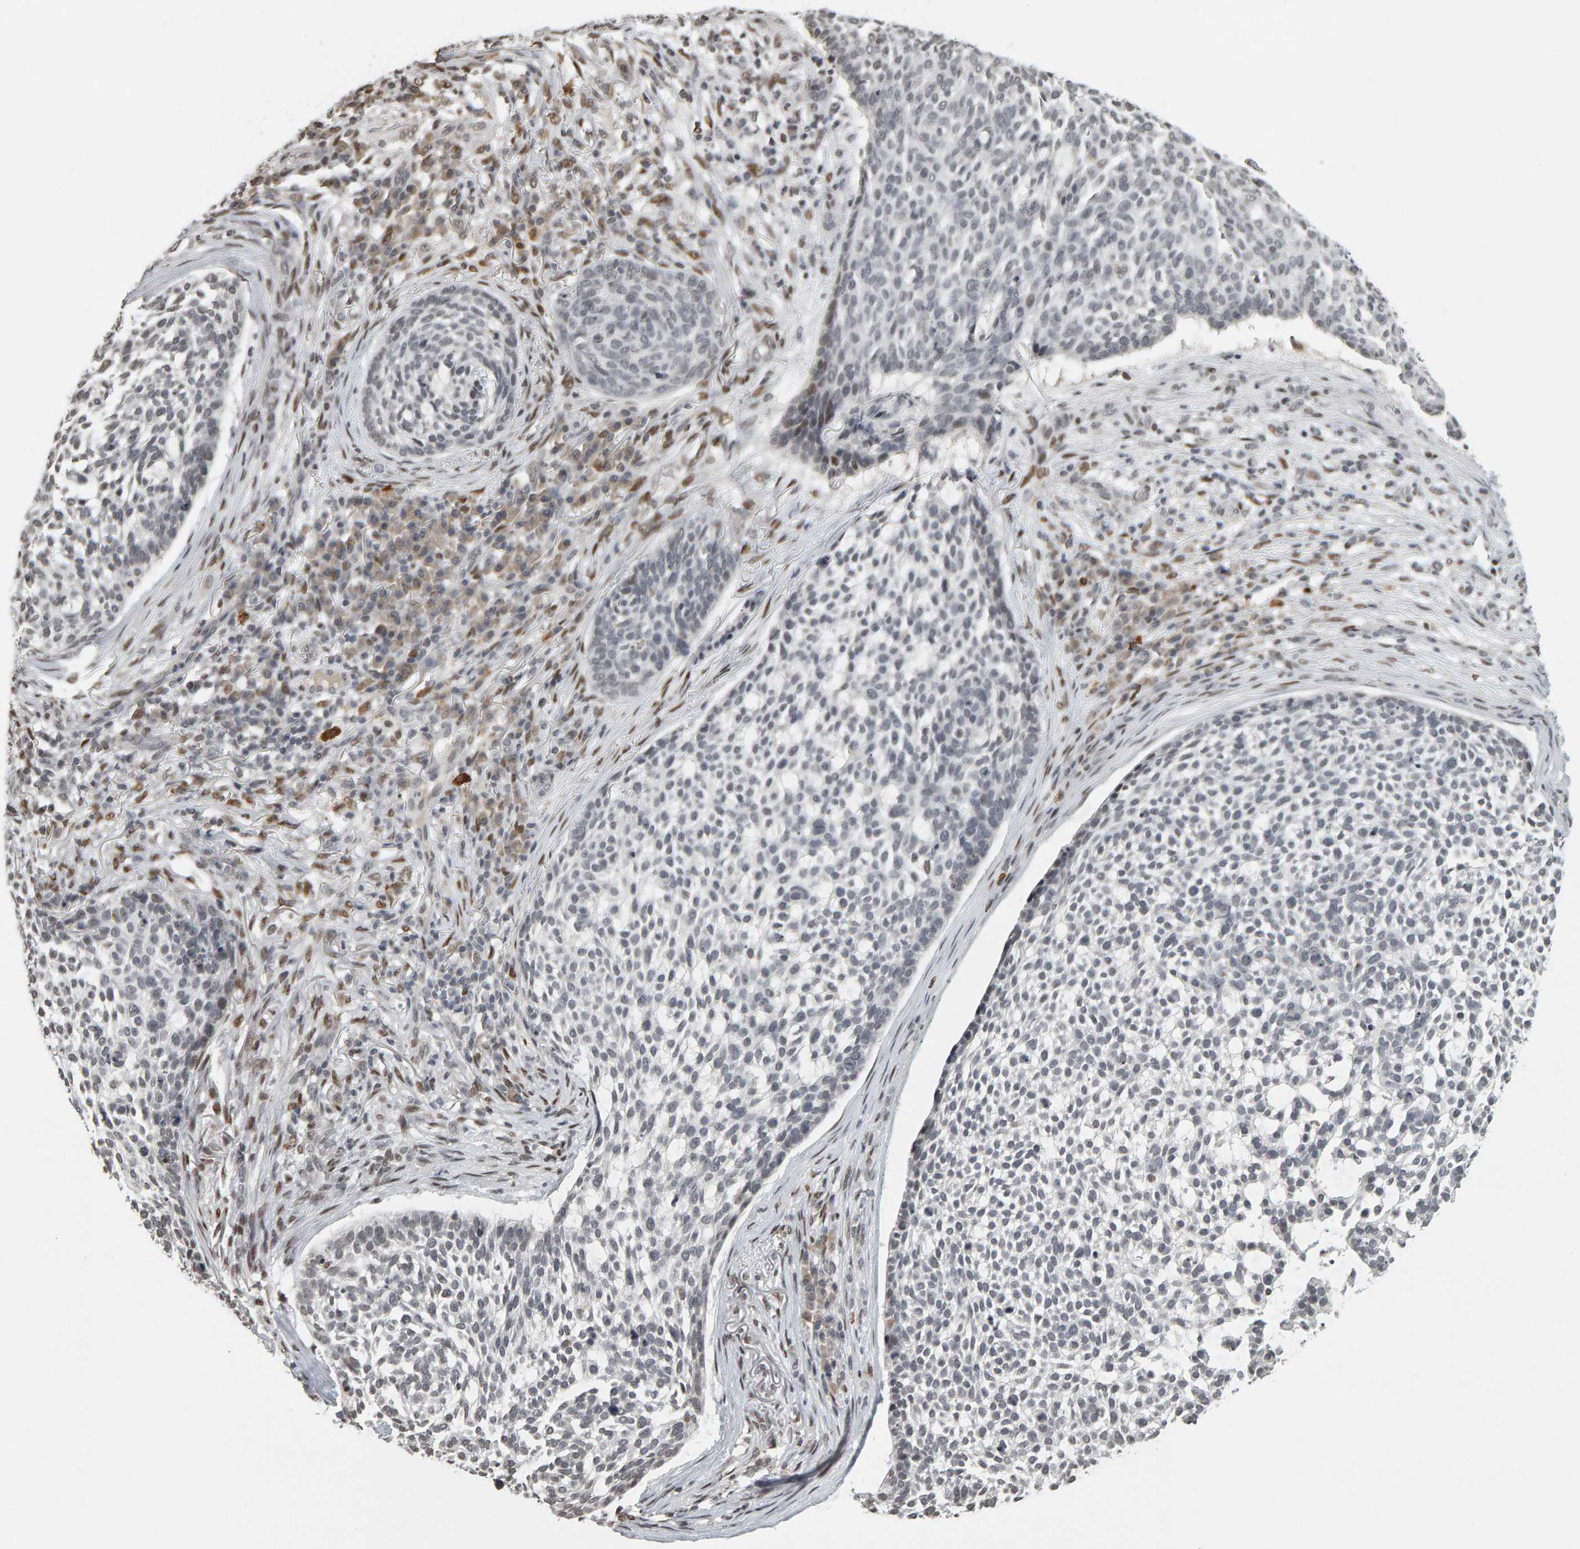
{"staining": {"intensity": "negative", "quantity": "none", "location": "none"}, "tissue": "skin cancer", "cell_type": "Tumor cells", "image_type": "cancer", "snomed": [{"axis": "morphology", "description": "Basal cell carcinoma"}, {"axis": "topography", "description": "Skin"}], "caption": "Tumor cells show no significant protein expression in basal cell carcinoma (skin). Brightfield microscopy of IHC stained with DAB (3,3'-diaminobenzidine) (brown) and hematoxylin (blue), captured at high magnification.", "gene": "TRAM1", "patient": {"sex": "female", "age": 64}}